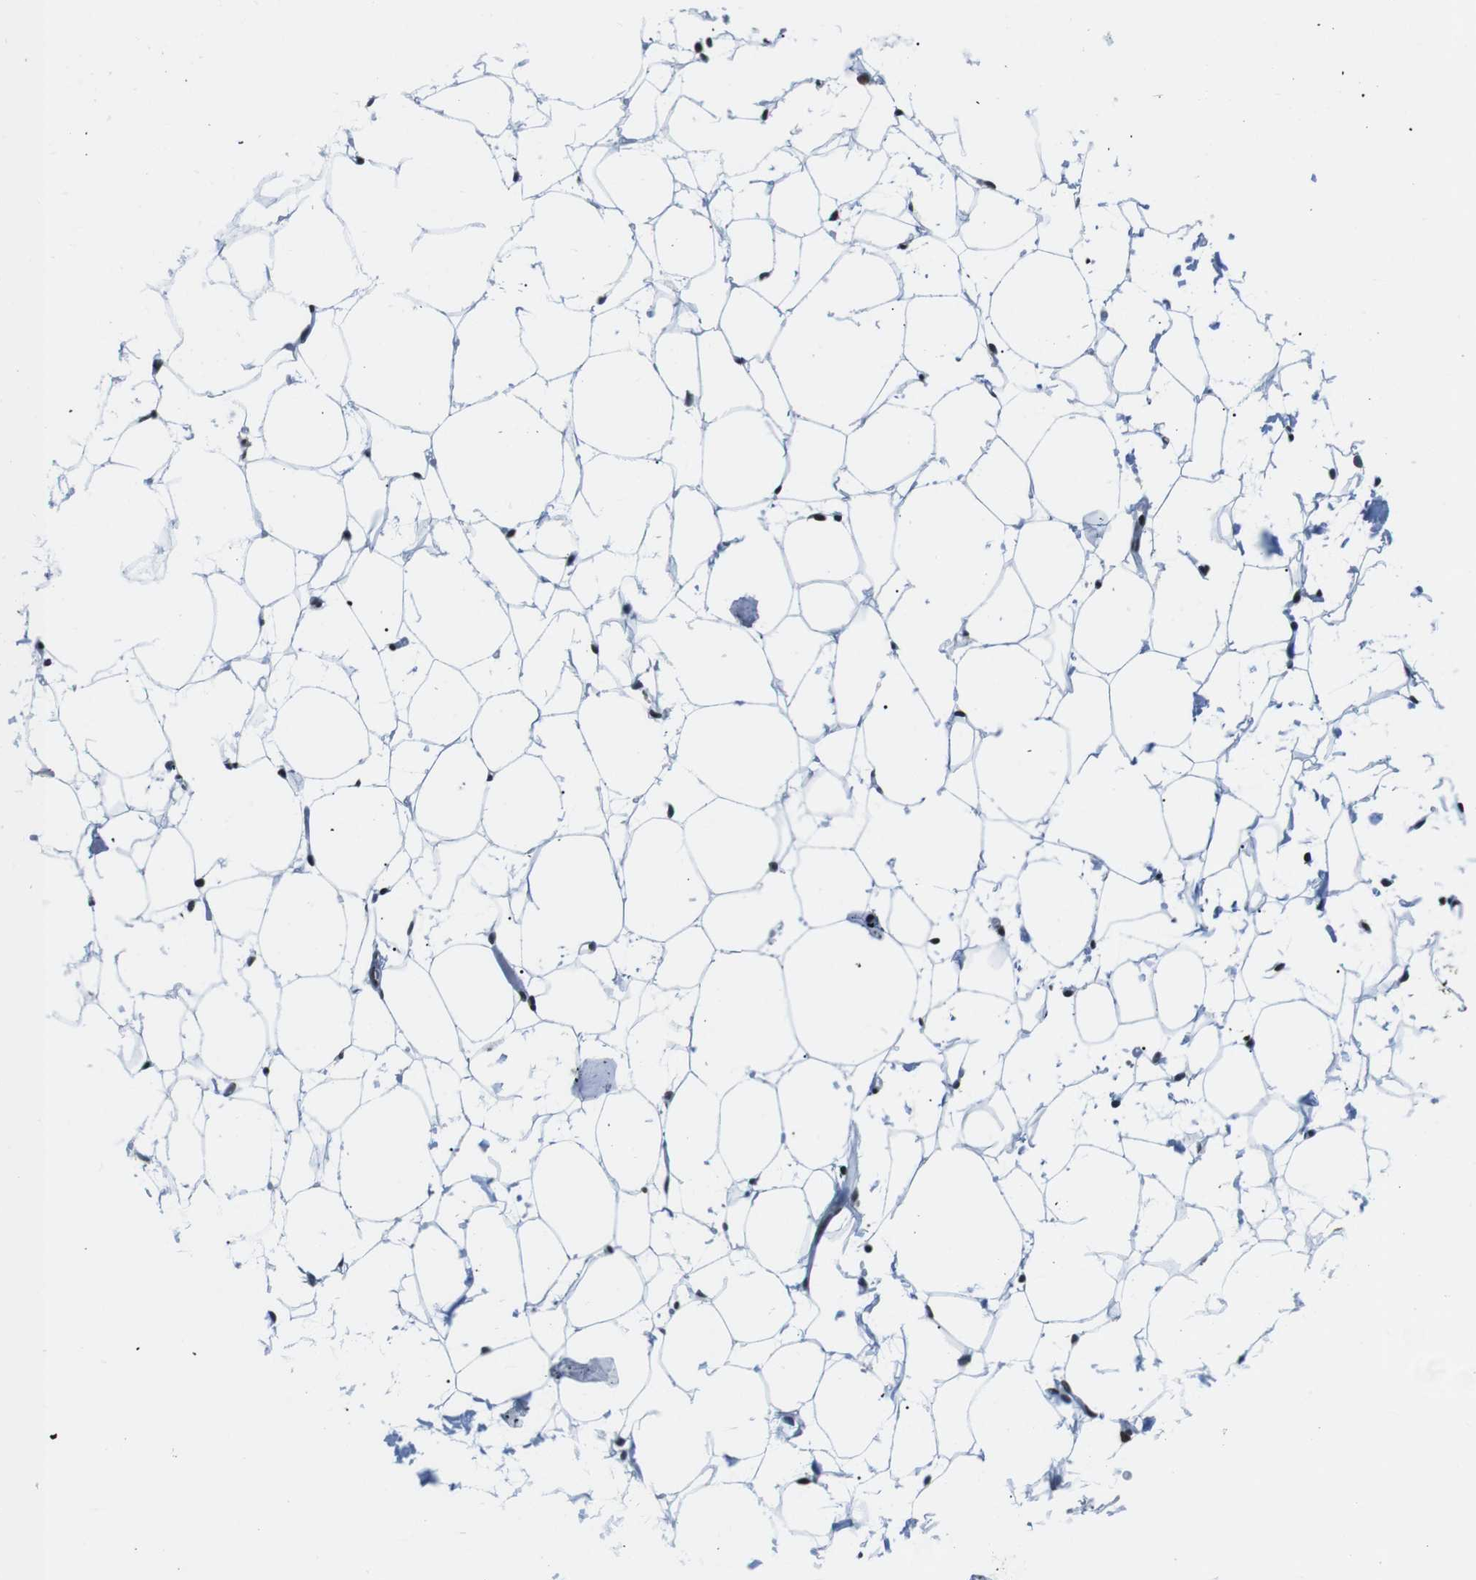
{"staining": {"intensity": "moderate", "quantity": ">75%", "location": "nuclear"}, "tissue": "adipose tissue", "cell_type": "Adipocytes", "image_type": "normal", "snomed": [{"axis": "morphology", "description": "Normal tissue, NOS"}, {"axis": "topography", "description": "Breast"}, {"axis": "topography", "description": "Soft tissue"}], "caption": "Normal adipose tissue demonstrates moderate nuclear positivity in approximately >75% of adipocytes, visualized by immunohistochemistry.", "gene": "E2F2", "patient": {"sex": "female", "age": 75}}